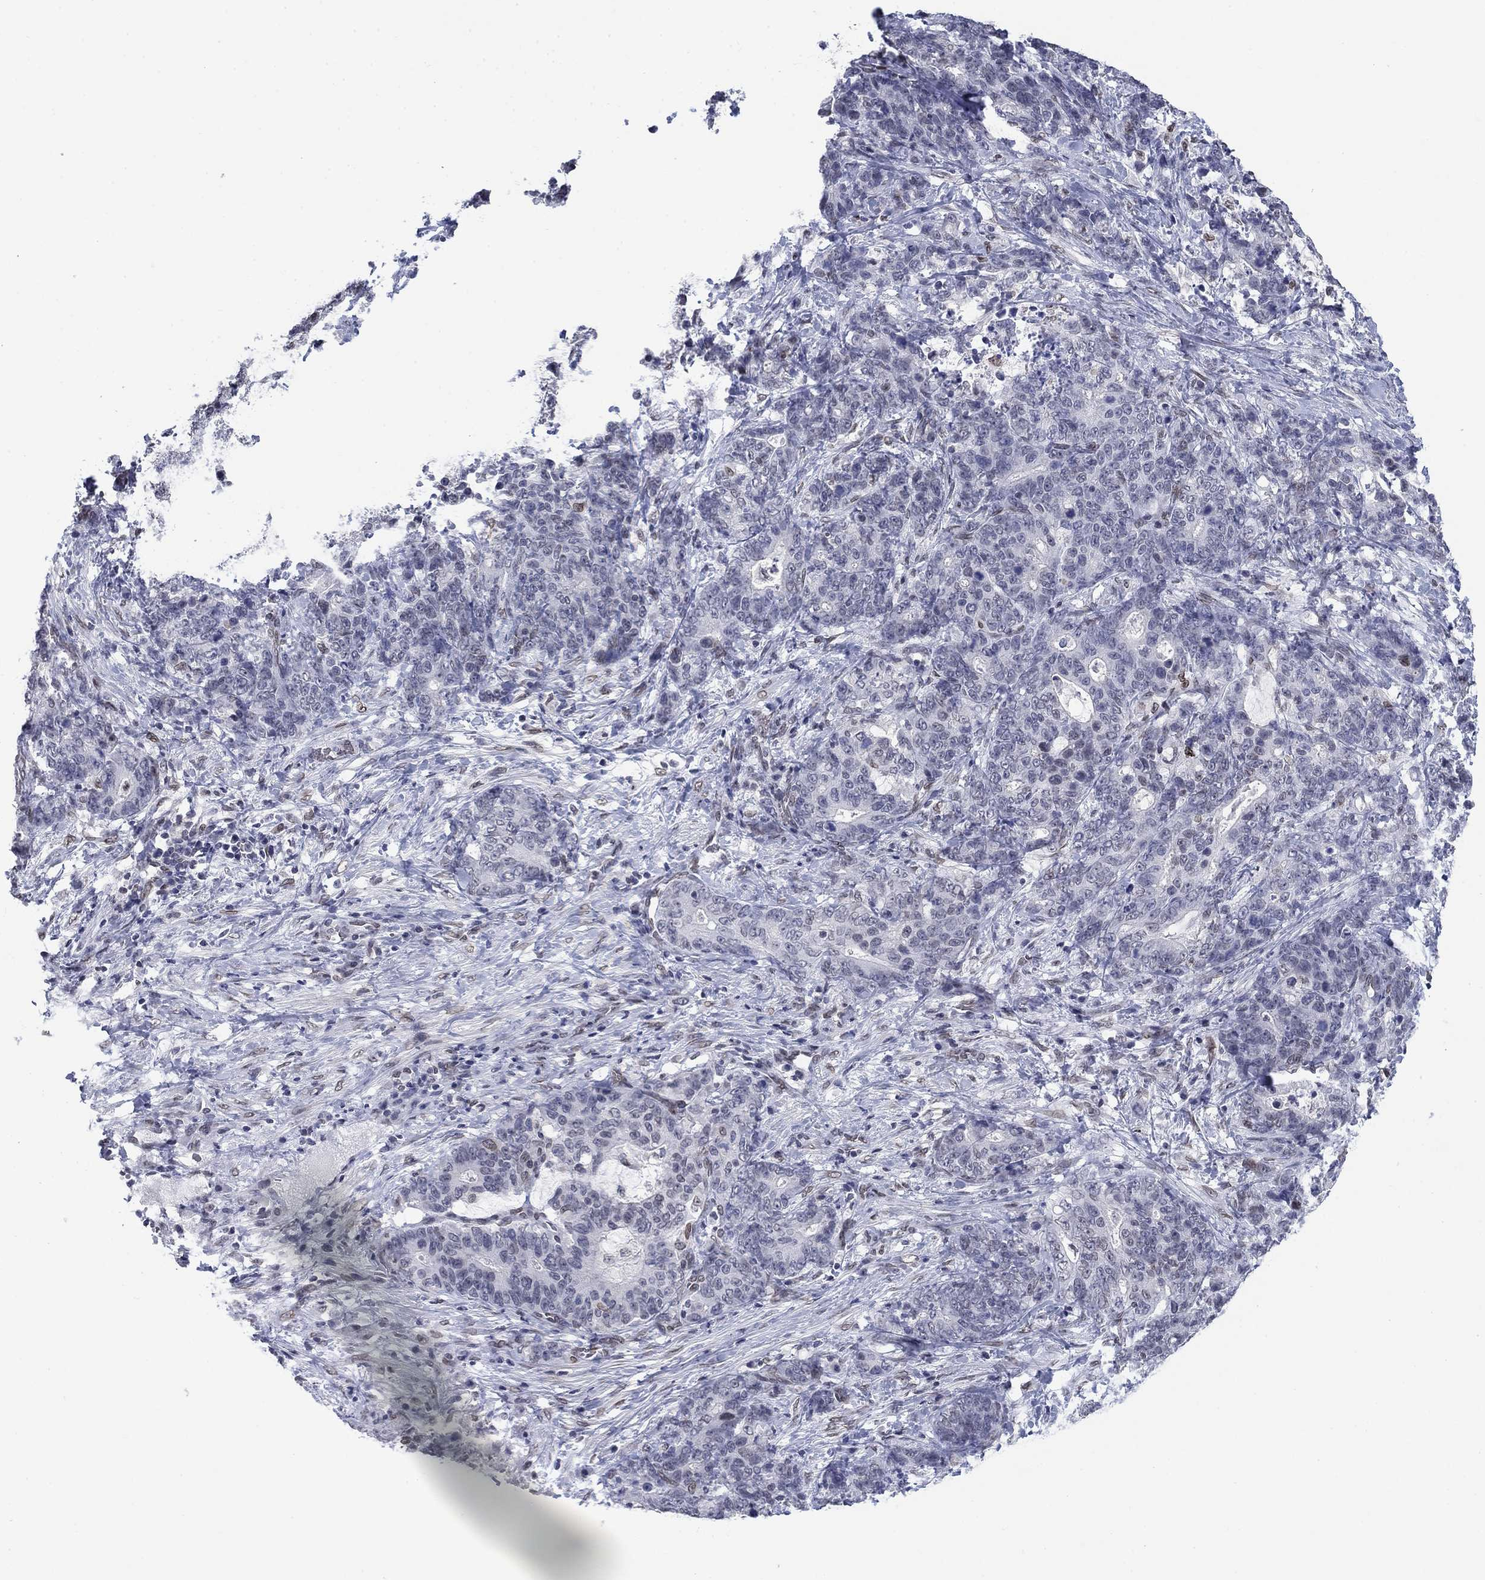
{"staining": {"intensity": "moderate", "quantity": "<25%", "location": "nuclear"}, "tissue": "stomach cancer", "cell_type": "Tumor cells", "image_type": "cancer", "snomed": [{"axis": "morphology", "description": "Normal tissue, NOS"}, {"axis": "morphology", "description": "Adenocarcinoma, NOS"}, {"axis": "topography", "description": "Stomach"}], "caption": "Immunohistochemistry (IHC) (DAB) staining of human stomach cancer (adenocarcinoma) exhibits moderate nuclear protein positivity in approximately <25% of tumor cells.", "gene": "TOR1AIP1", "patient": {"sex": "female", "age": 64}}